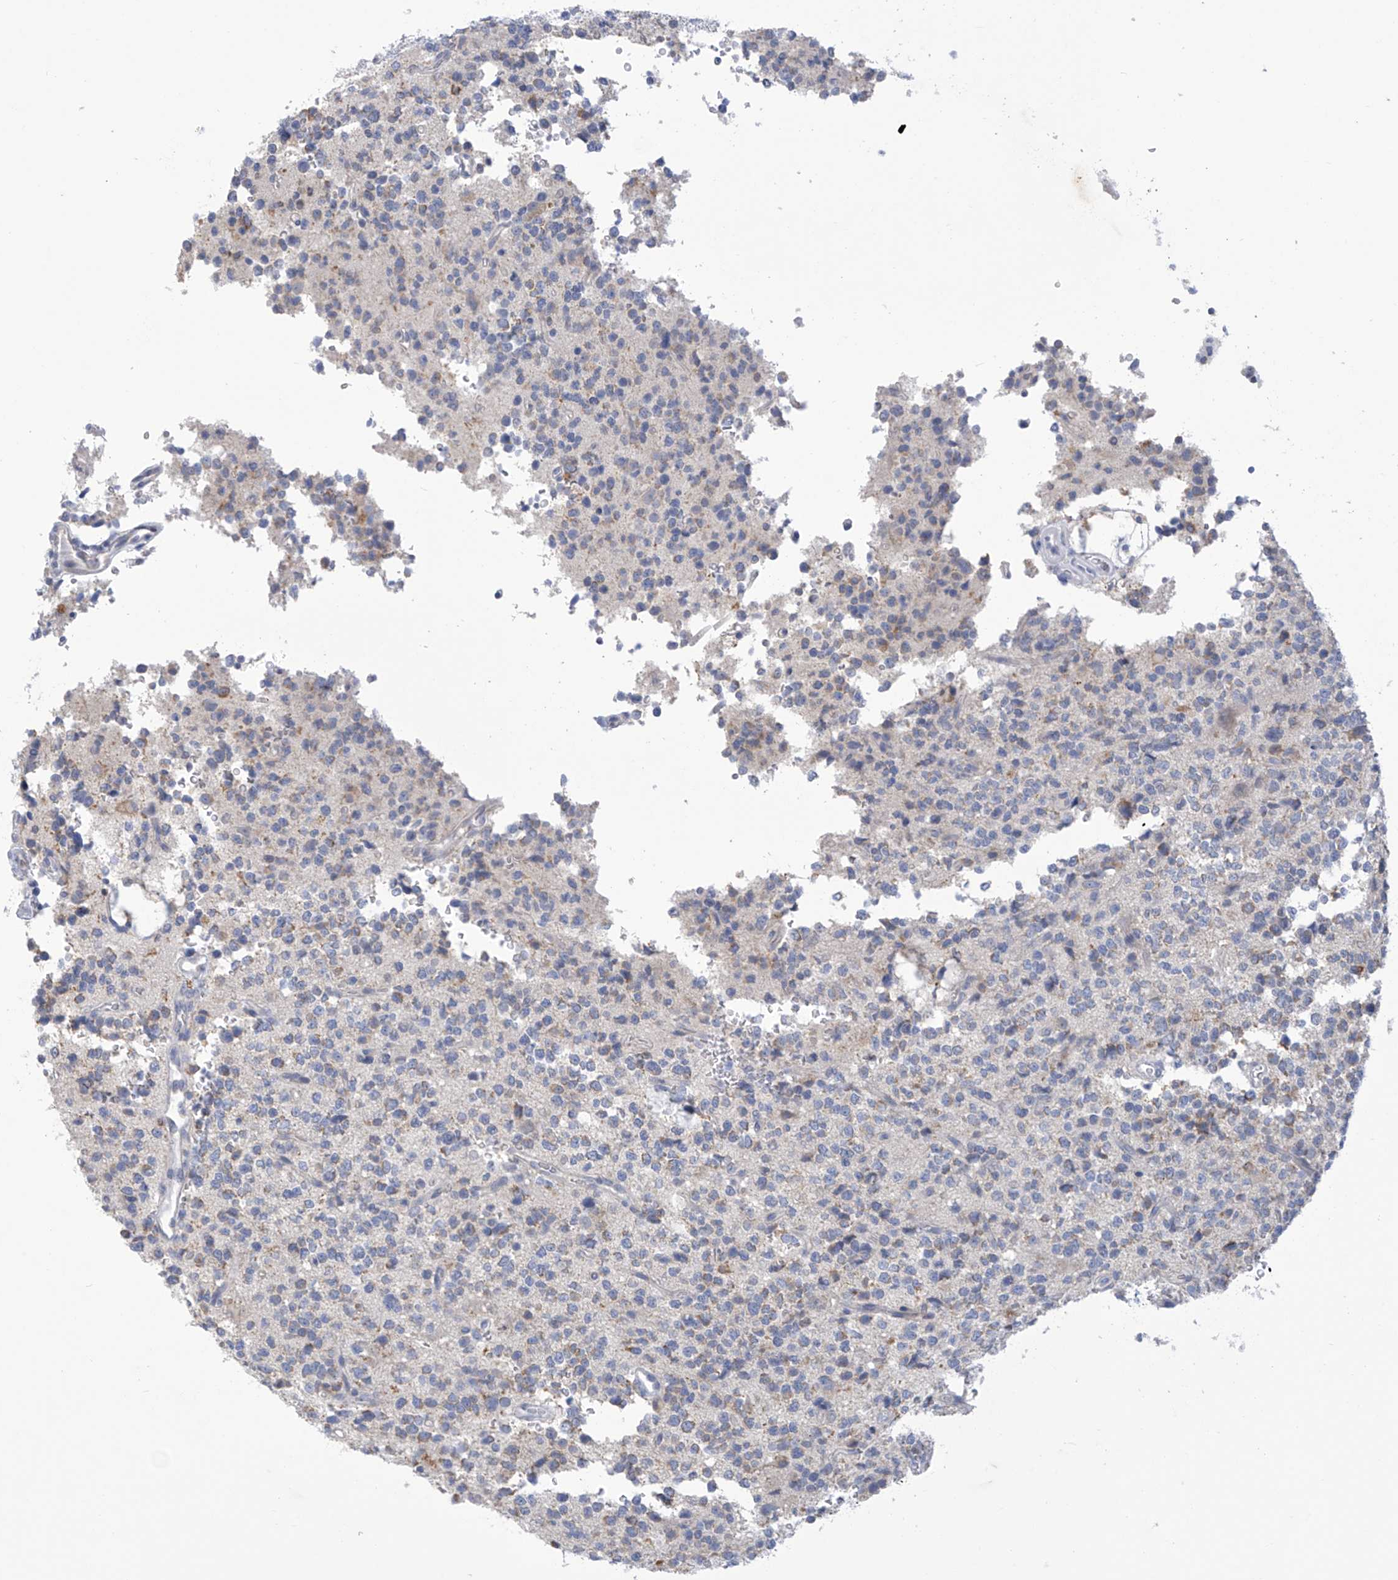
{"staining": {"intensity": "negative", "quantity": "none", "location": "none"}, "tissue": "glioma", "cell_type": "Tumor cells", "image_type": "cancer", "snomed": [{"axis": "morphology", "description": "Glioma, malignant, High grade"}, {"axis": "topography", "description": "Brain"}], "caption": "Malignant glioma (high-grade) was stained to show a protein in brown. There is no significant staining in tumor cells.", "gene": "IBA57", "patient": {"sex": "female", "age": 62}}